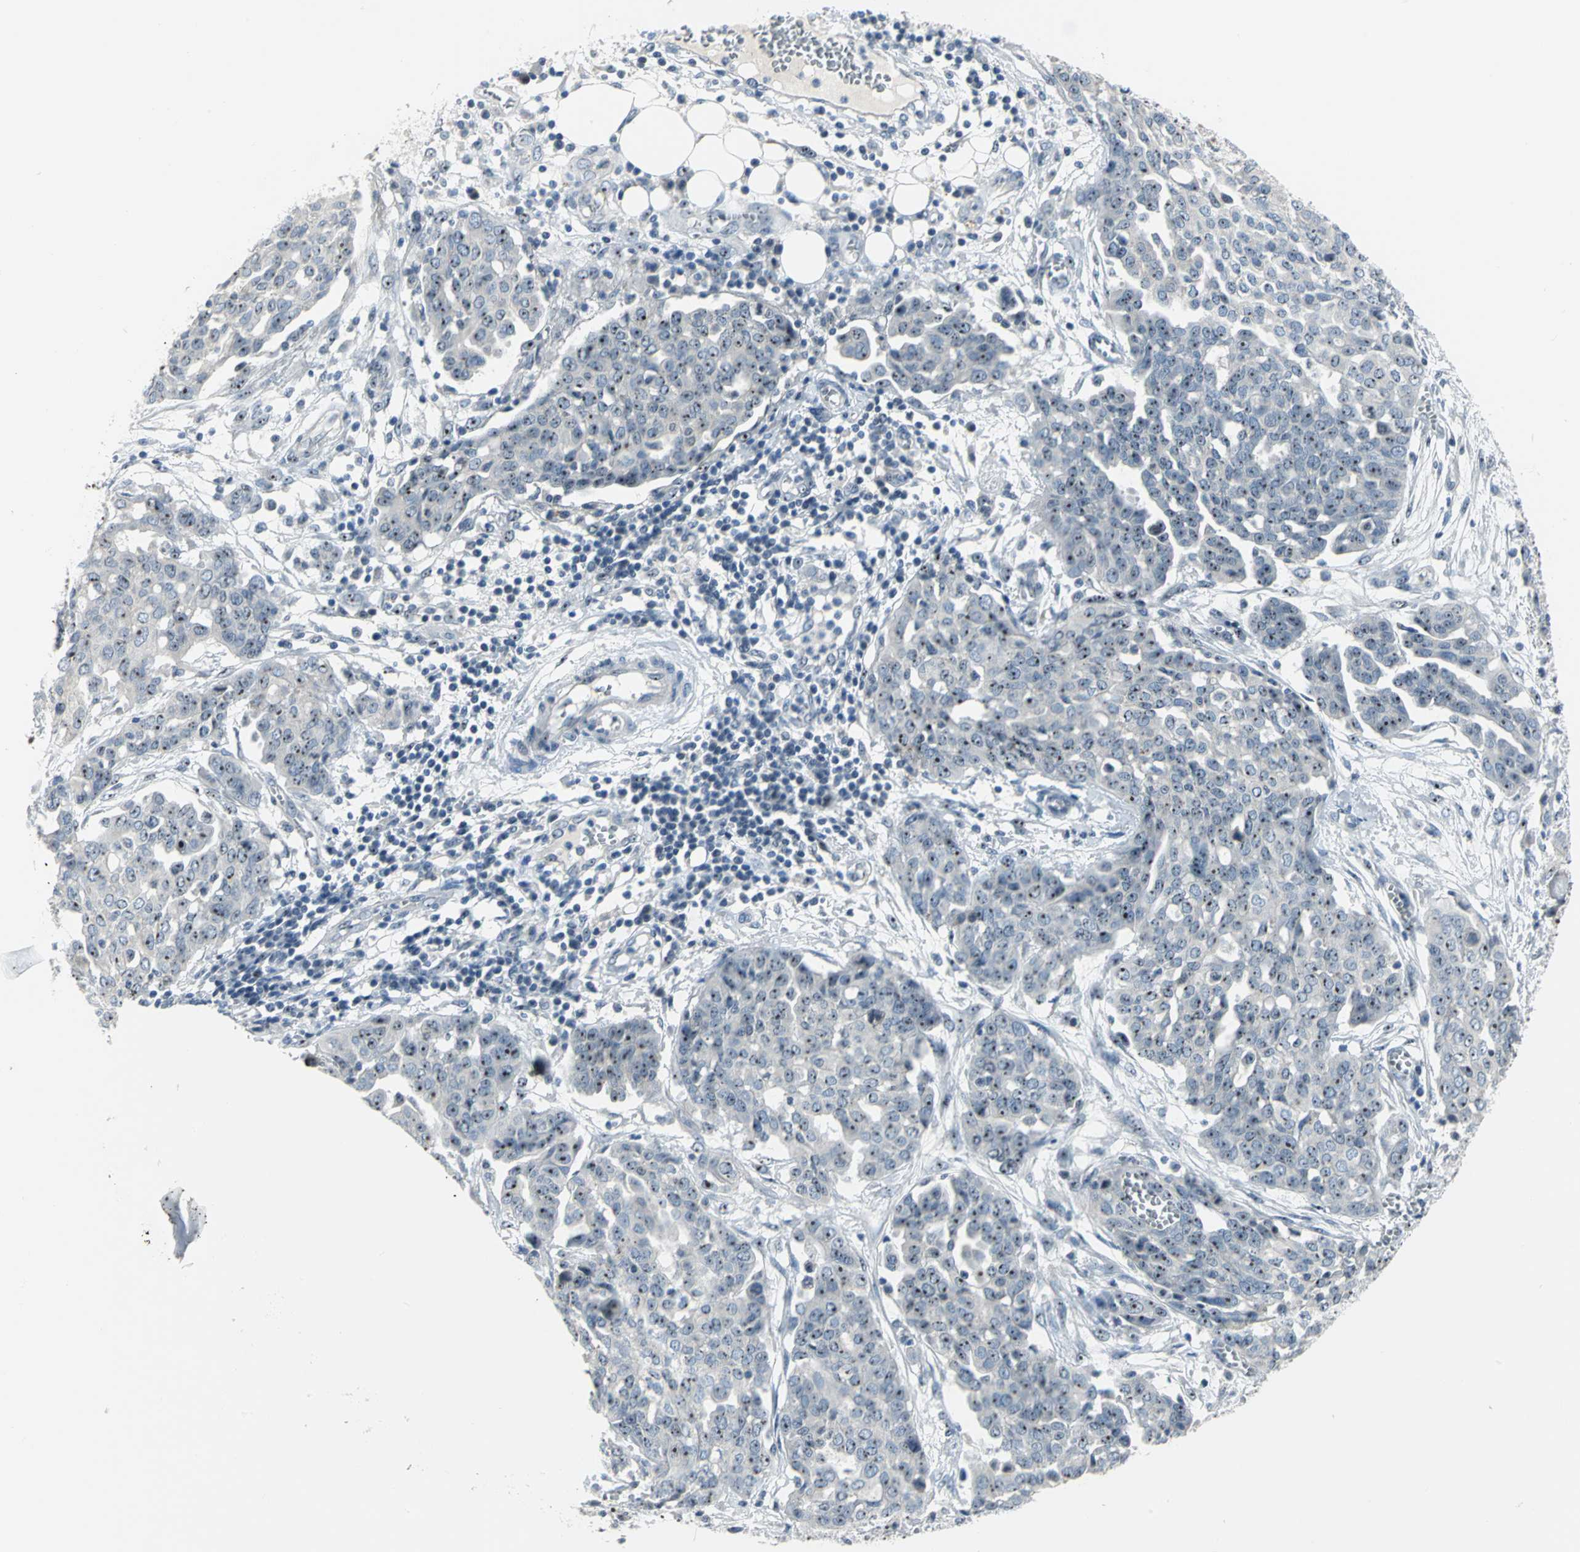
{"staining": {"intensity": "strong", "quantity": ">75%", "location": "nuclear"}, "tissue": "ovarian cancer", "cell_type": "Tumor cells", "image_type": "cancer", "snomed": [{"axis": "morphology", "description": "Cystadenocarcinoma, serous, NOS"}, {"axis": "topography", "description": "Soft tissue"}, {"axis": "topography", "description": "Ovary"}], "caption": "Immunohistochemistry (IHC) photomicrograph of neoplastic tissue: serous cystadenocarcinoma (ovarian) stained using immunohistochemistry demonstrates high levels of strong protein expression localized specifically in the nuclear of tumor cells, appearing as a nuclear brown color.", "gene": "MYBBP1A", "patient": {"sex": "female", "age": 57}}